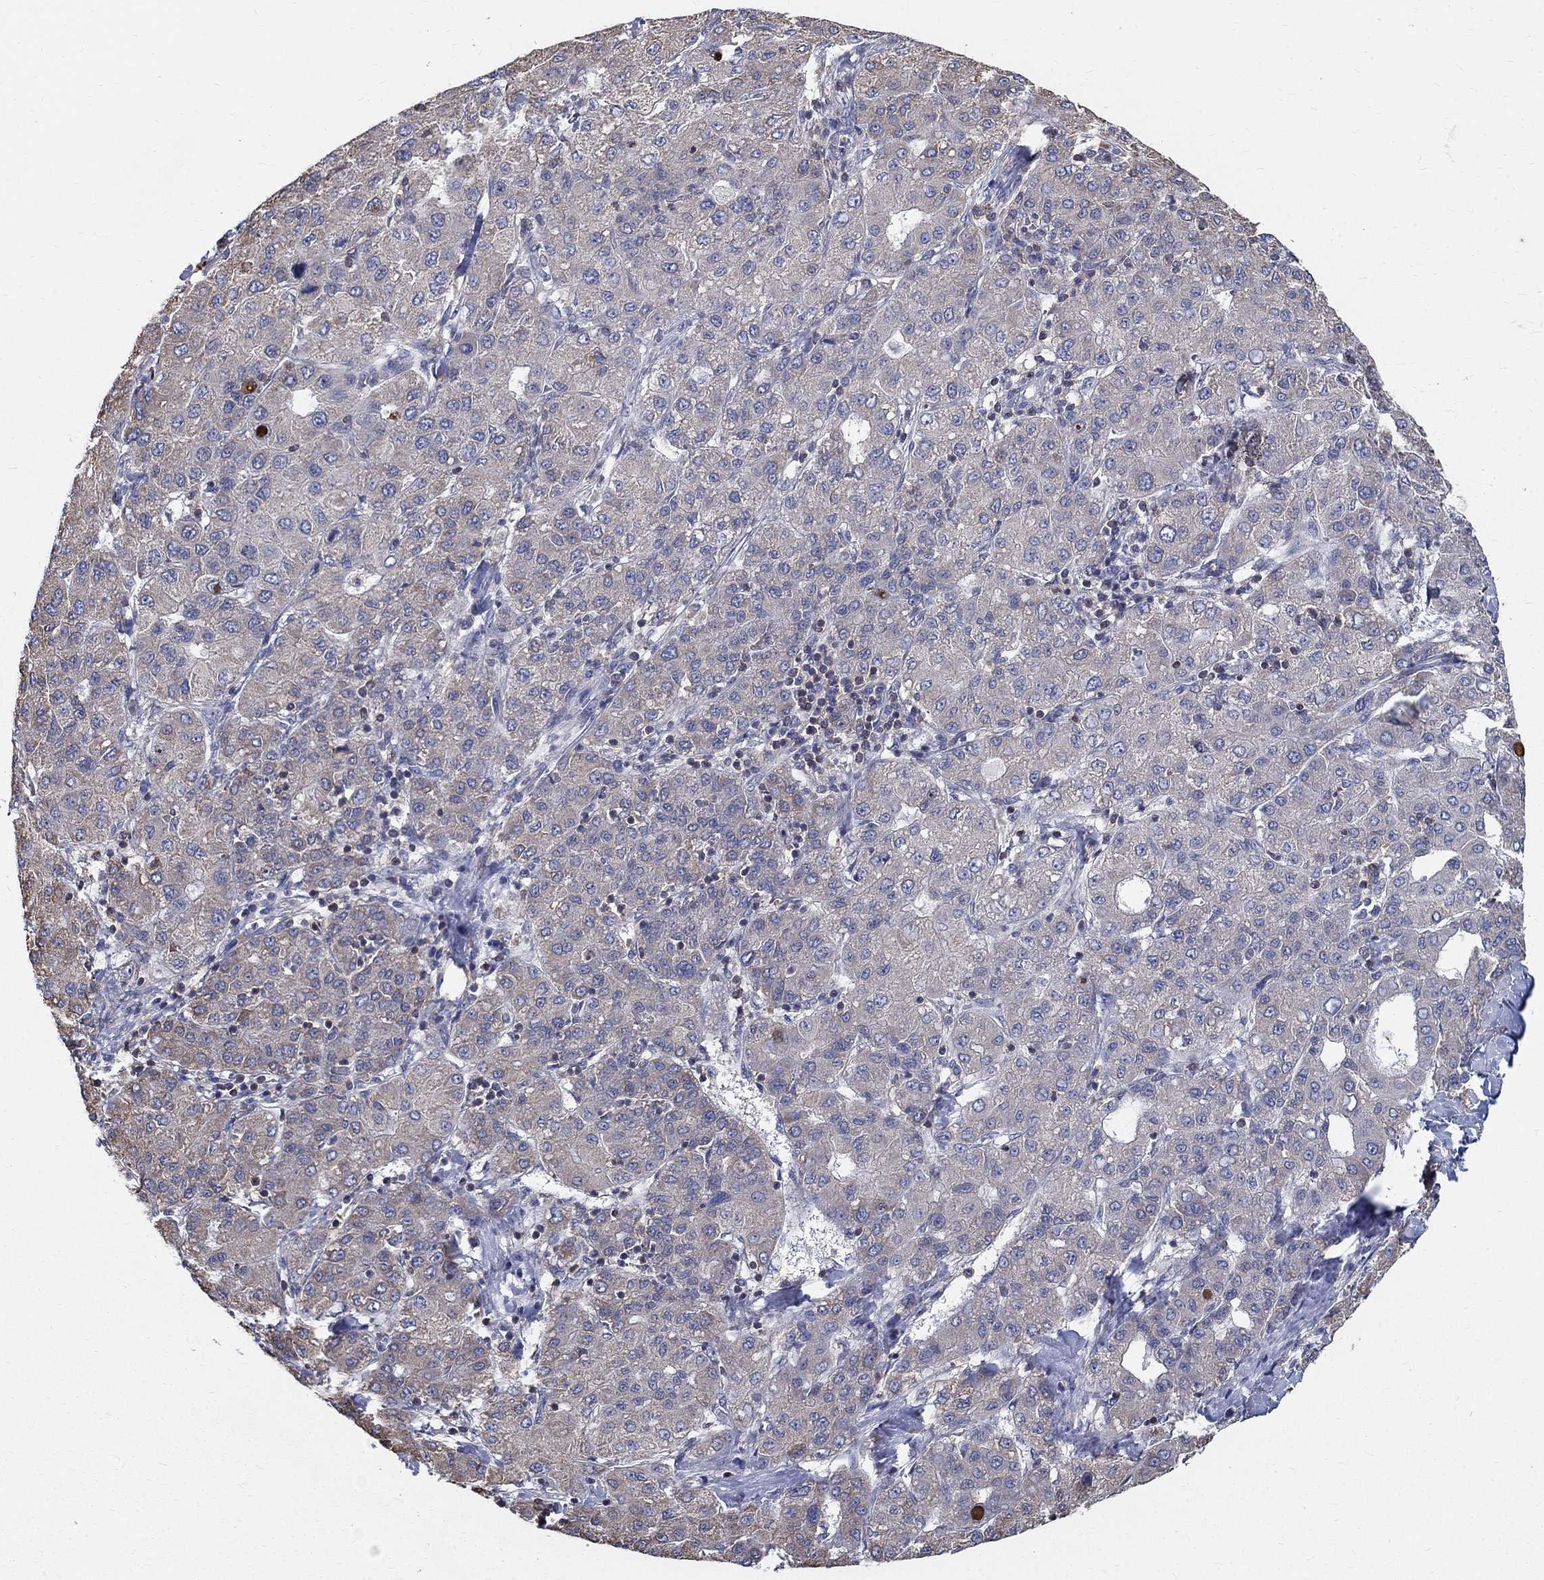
{"staining": {"intensity": "weak", "quantity": "<25%", "location": "cytoplasmic/membranous"}, "tissue": "liver cancer", "cell_type": "Tumor cells", "image_type": "cancer", "snomed": [{"axis": "morphology", "description": "Carcinoma, Hepatocellular, NOS"}, {"axis": "topography", "description": "Liver"}], "caption": "There is no significant expression in tumor cells of liver hepatocellular carcinoma.", "gene": "AGAP2", "patient": {"sex": "male", "age": 65}}